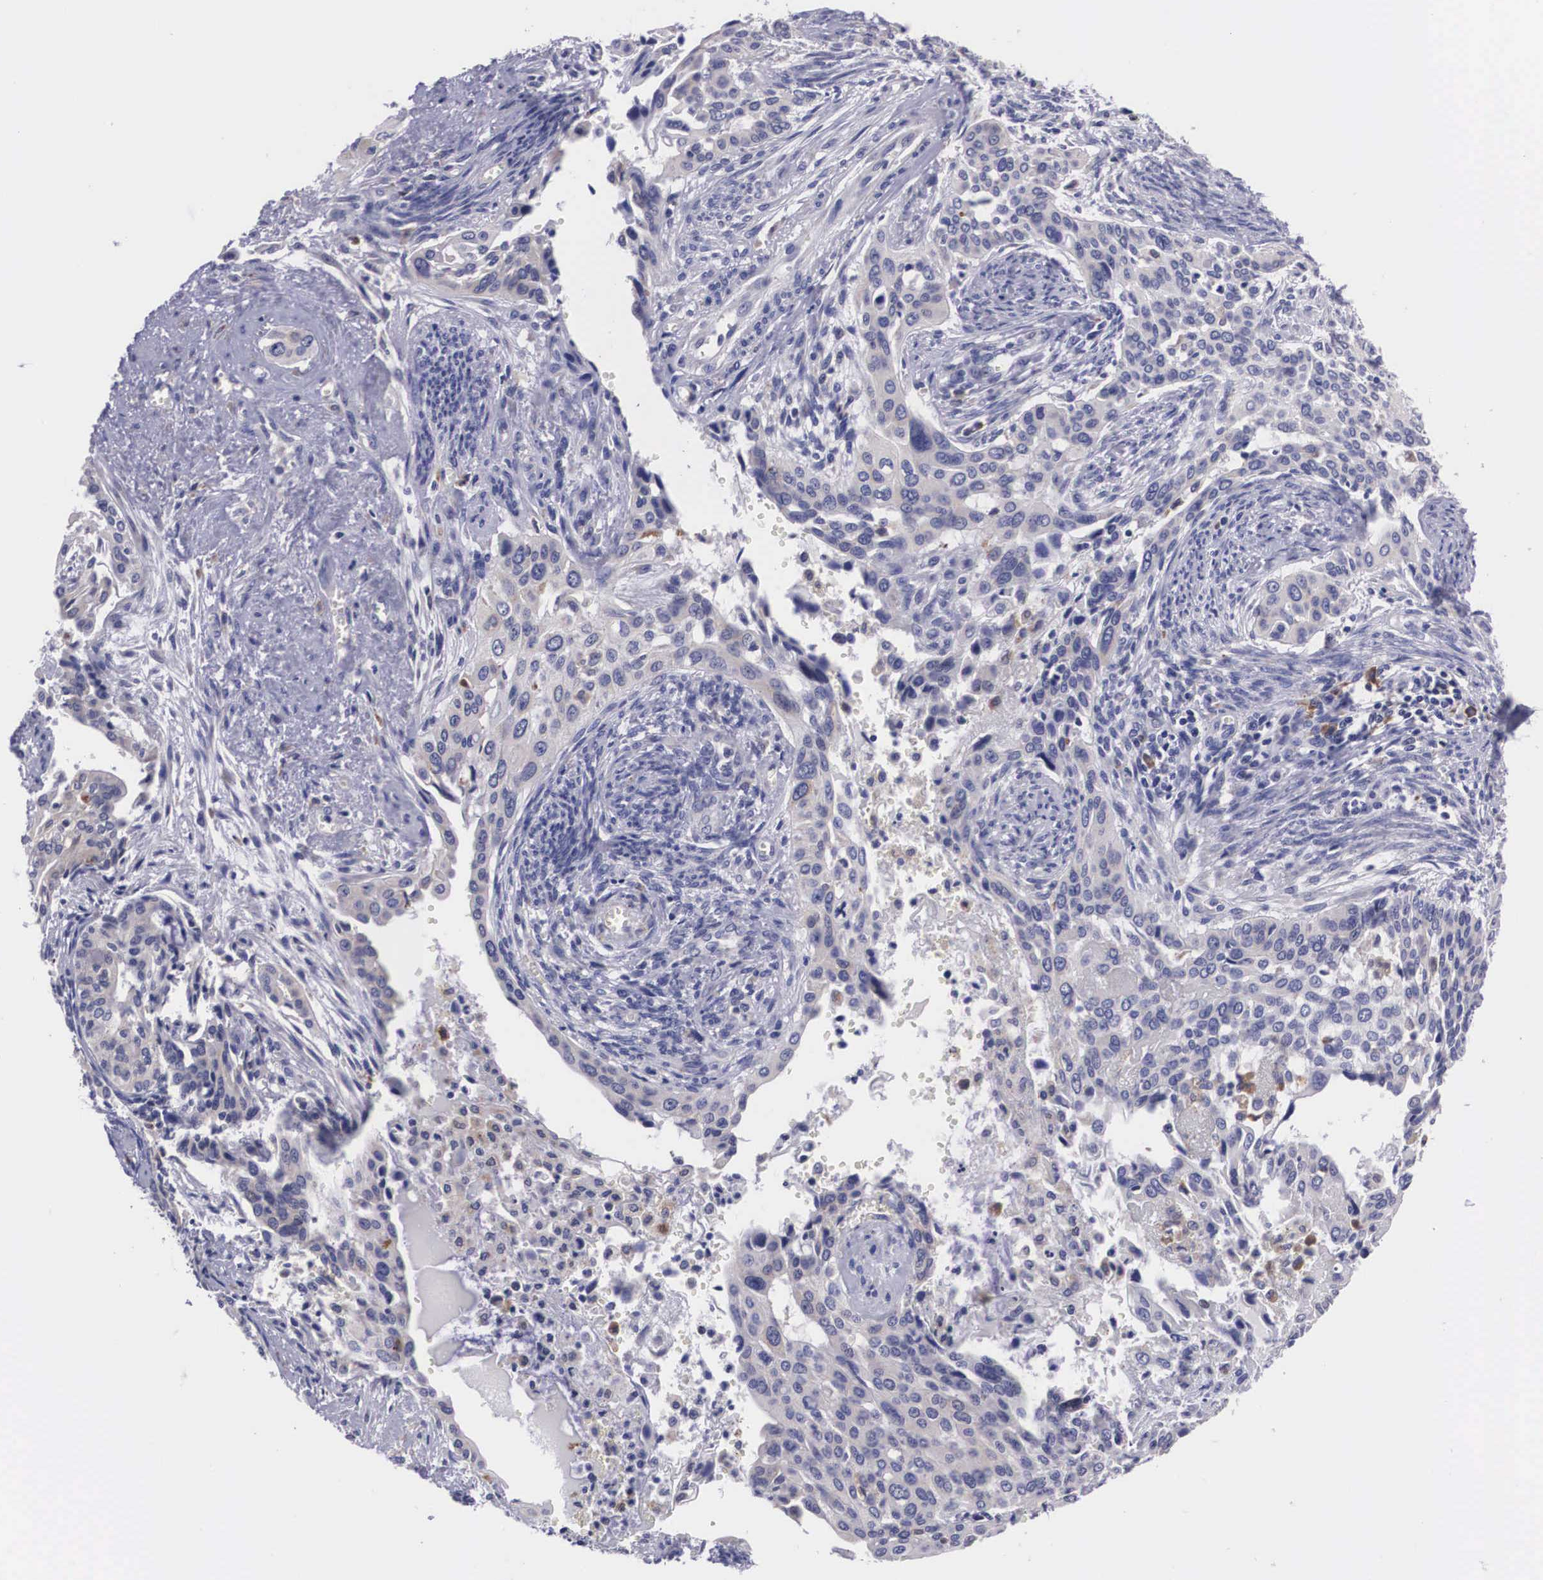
{"staining": {"intensity": "negative", "quantity": "none", "location": "none"}, "tissue": "cervical cancer", "cell_type": "Tumor cells", "image_type": "cancer", "snomed": [{"axis": "morphology", "description": "Squamous cell carcinoma, NOS"}, {"axis": "topography", "description": "Cervix"}], "caption": "Squamous cell carcinoma (cervical) stained for a protein using IHC exhibits no staining tumor cells.", "gene": "CRELD2", "patient": {"sex": "female", "age": 34}}